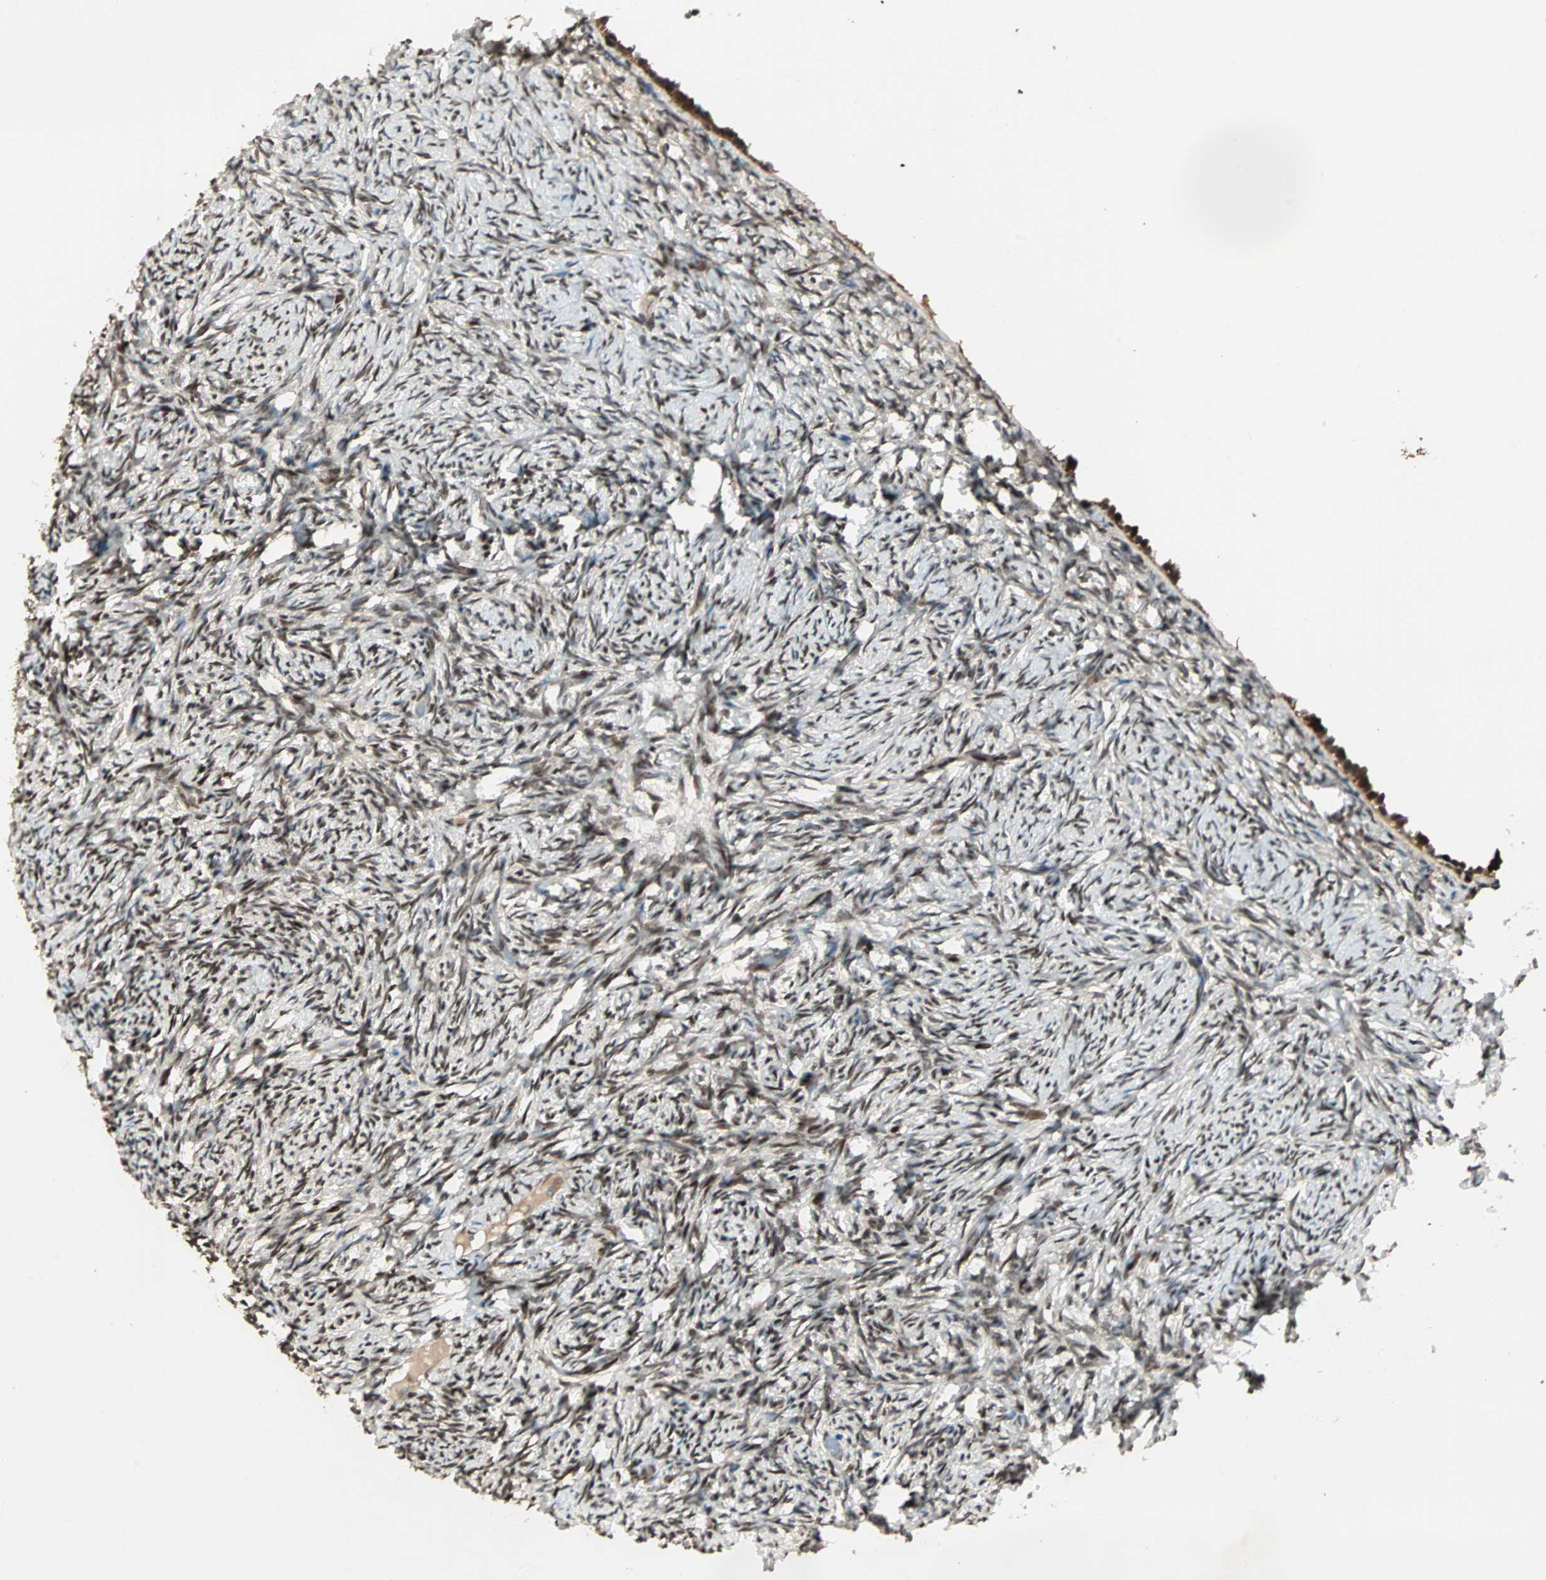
{"staining": {"intensity": "moderate", "quantity": ">75%", "location": "cytoplasmic/membranous,nuclear"}, "tissue": "ovary", "cell_type": "Follicle cells", "image_type": "normal", "snomed": [{"axis": "morphology", "description": "Normal tissue, NOS"}, {"axis": "topography", "description": "Ovary"}], "caption": "Protein staining reveals moderate cytoplasmic/membranous,nuclear expression in about >75% of follicle cells in unremarkable ovary.", "gene": "ZBED9", "patient": {"sex": "female", "age": 60}}